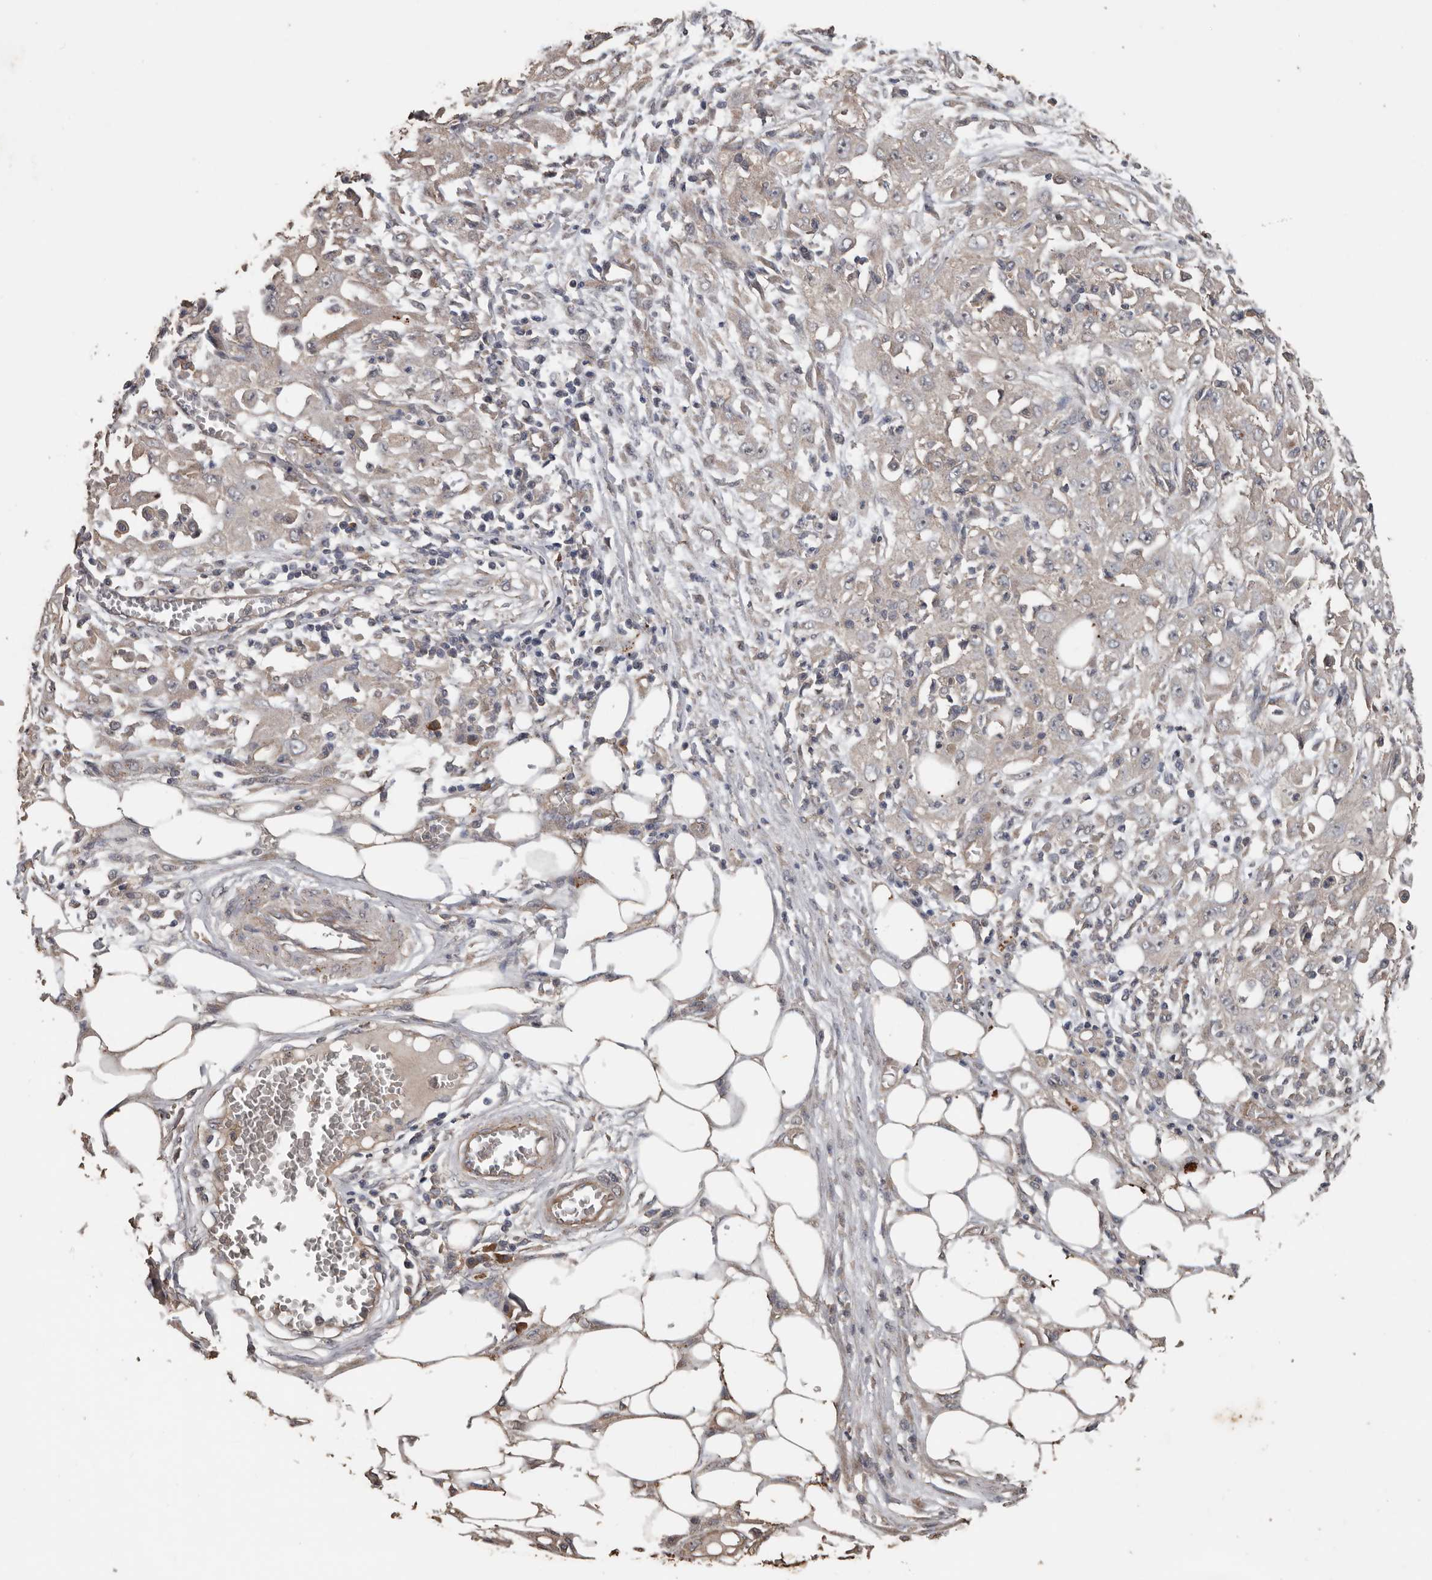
{"staining": {"intensity": "negative", "quantity": "none", "location": "none"}, "tissue": "skin cancer", "cell_type": "Tumor cells", "image_type": "cancer", "snomed": [{"axis": "morphology", "description": "Squamous cell carcinoma, NOS"}, {"axis": "morphology", "description": "Squamous cell carcinoma, metastatic, NOS"}, {"axis": "topography", "description": "Skin"}, {"axis": "topography", "description": "Lymph node"}], "caption": "An IHC micrograph of skin squamous cell carcinoma is shown. There is no staining in tumor cells of skin squamous cell carcinoma.", "gene": "HYAL4", "patient": {"sex": "male", "age": 75}}